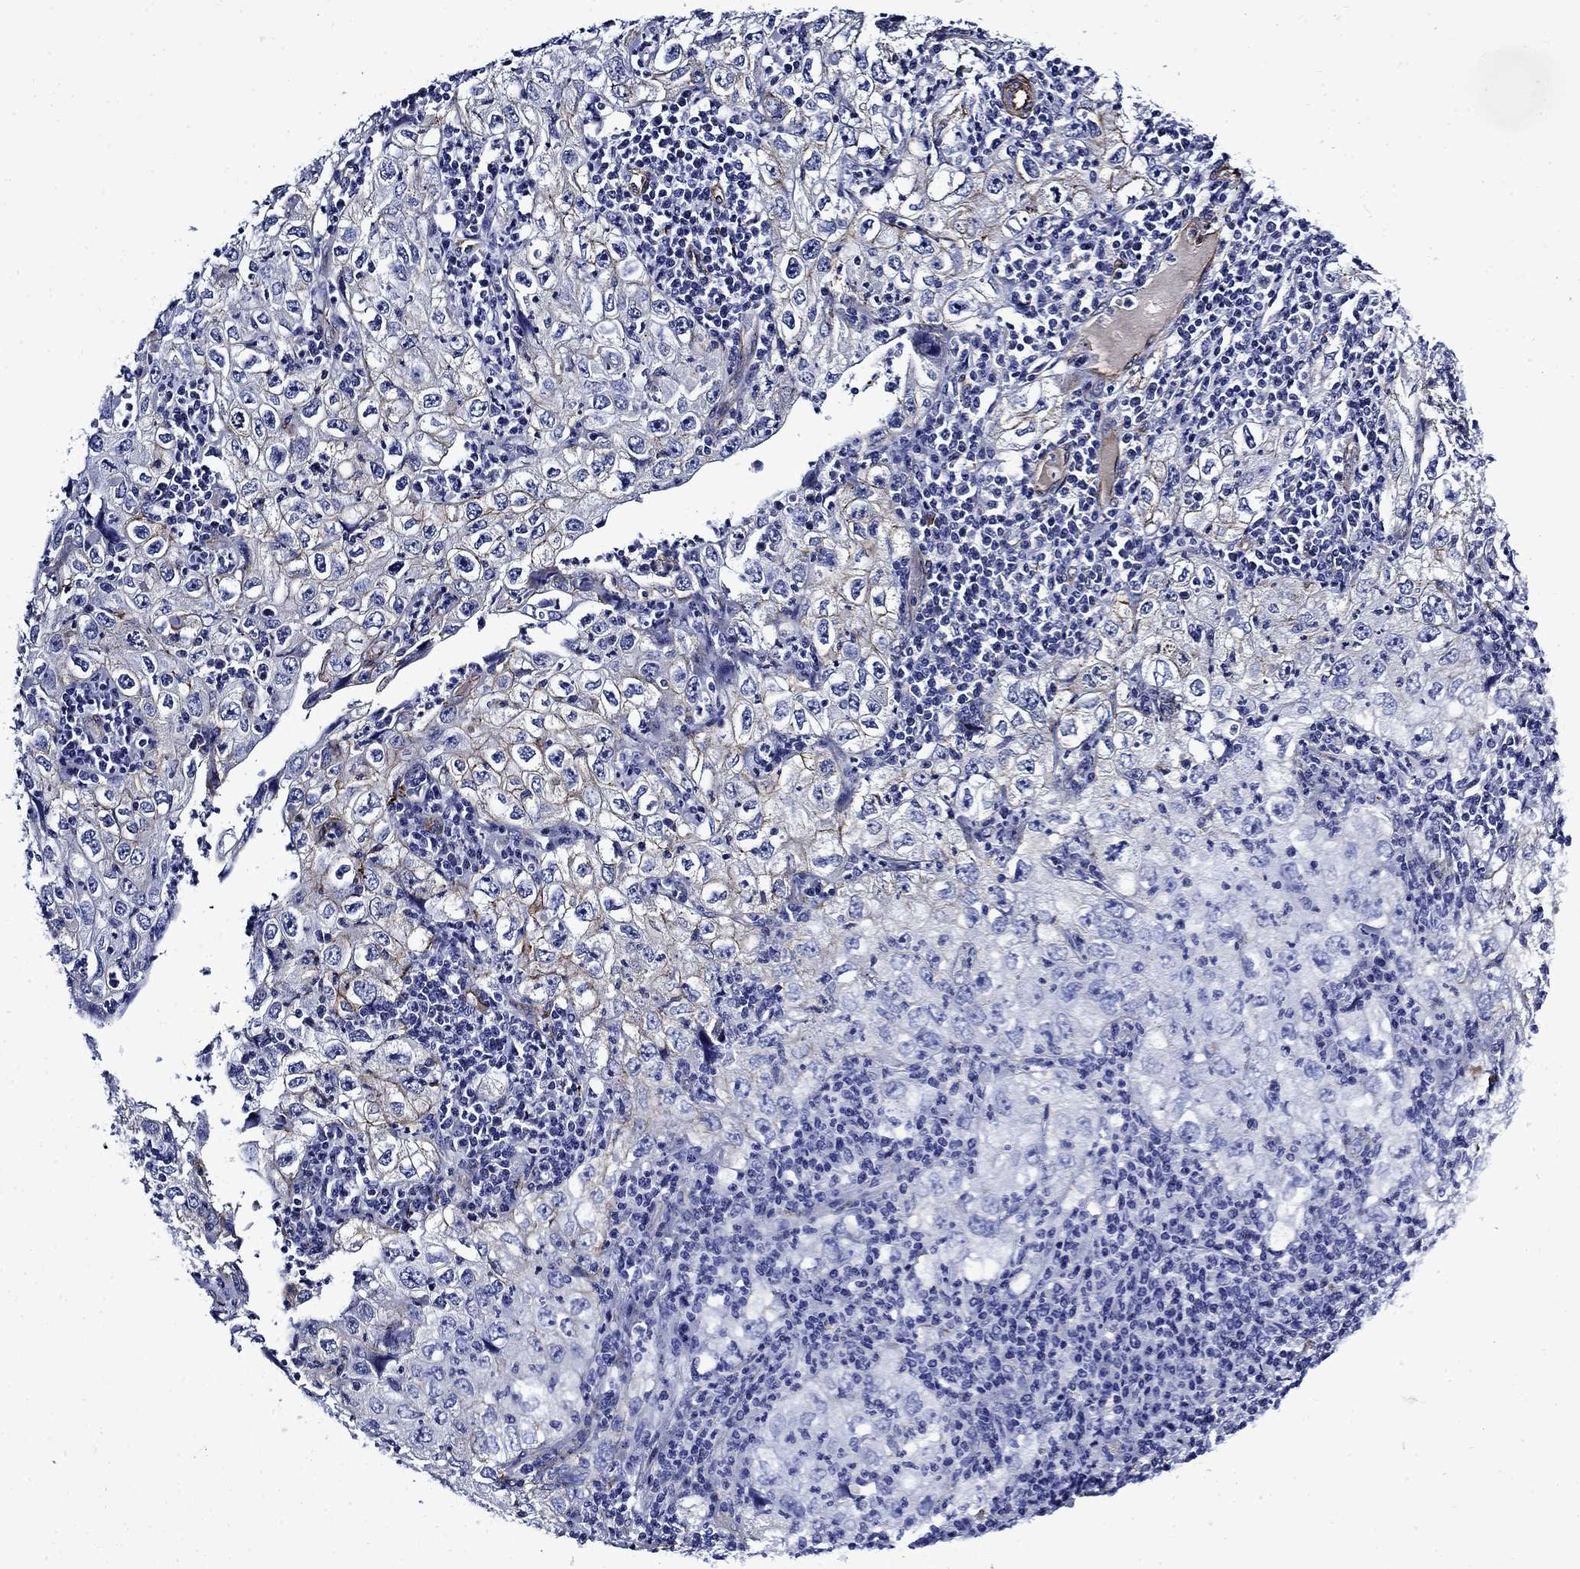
{"staining": {"intensity": "negative", "quantity": "none", "location": "none"}, "tissue": "cervical cancer", "cell_type": "Tumor cells", "image_type": "cancer", "snomed": [{"axis": "morphology", "description": "Squamous cell carcinoma, NOS"}, {"axis": "topography", "description": "Cervix"}], "caption": "This photomicrograph is of cervical cancer (squamous cell carcinoma) stained with immunohistochemistry (IHC) to label a protein in brown with the nuclei are counter-stained blue. There is no expression in tumor cells.", "gene": "VTN", "patient": {"sex": "female", "age": 24}}